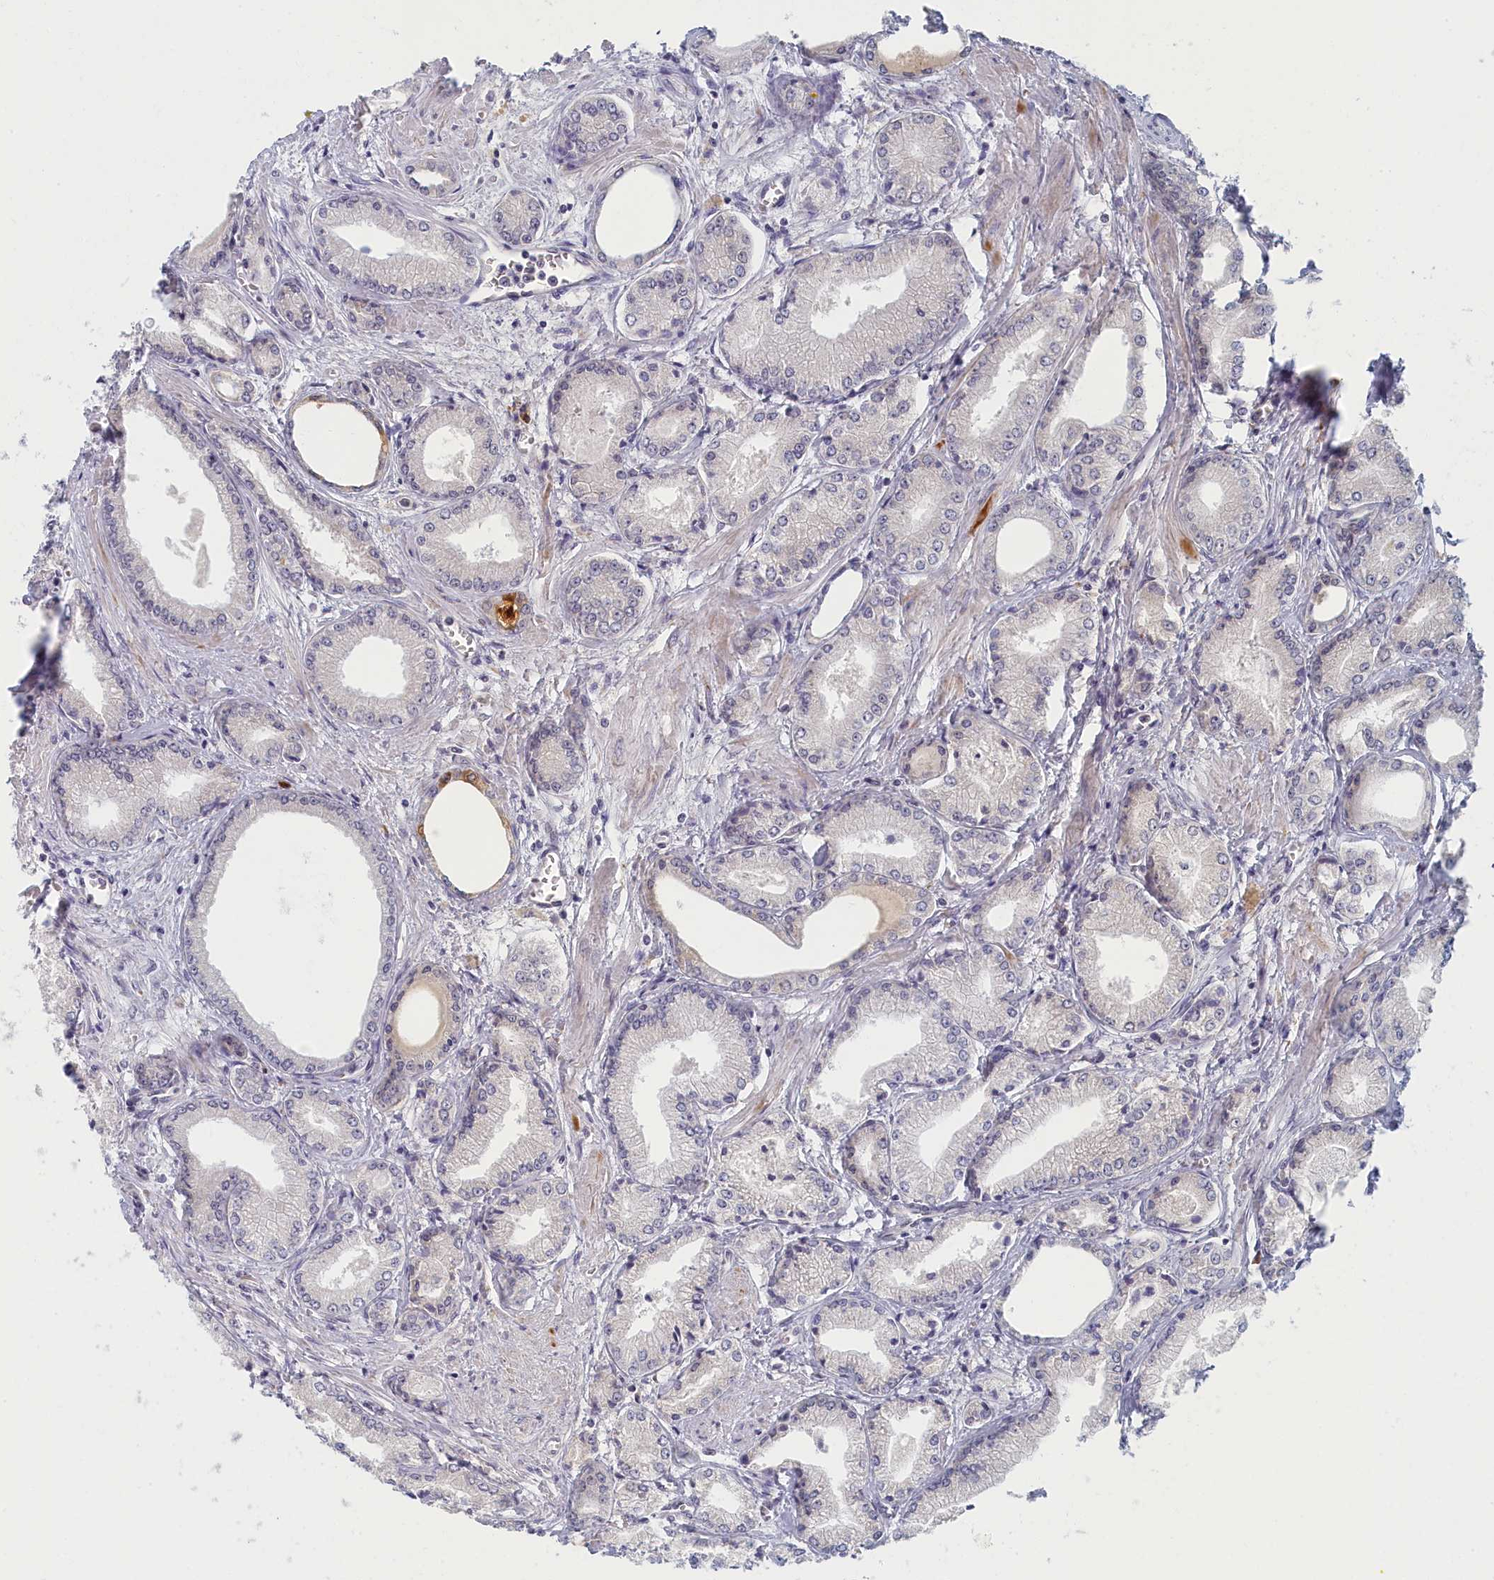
{"staining": {"intensity": "weak", "quantity": "25%-75%", "location": "nuclear"}, "tissue": "prostate cancer", "cell_type": "Tumor cells", "image_type": "cancer", "snomed": [{"axis": "morphology", "description": "Adenocarcinoma, Low grade"}, {"axis": "topography", "description": "Prostate"}], "caption": "This is a photomicrograph of immunohistochemistry (IHC) staining of prostate cancer, which shows weak expression in the nuclear of tumor cells.", "gene": "DNAJC17", "patient": {"sex": "male", "age": 60}}